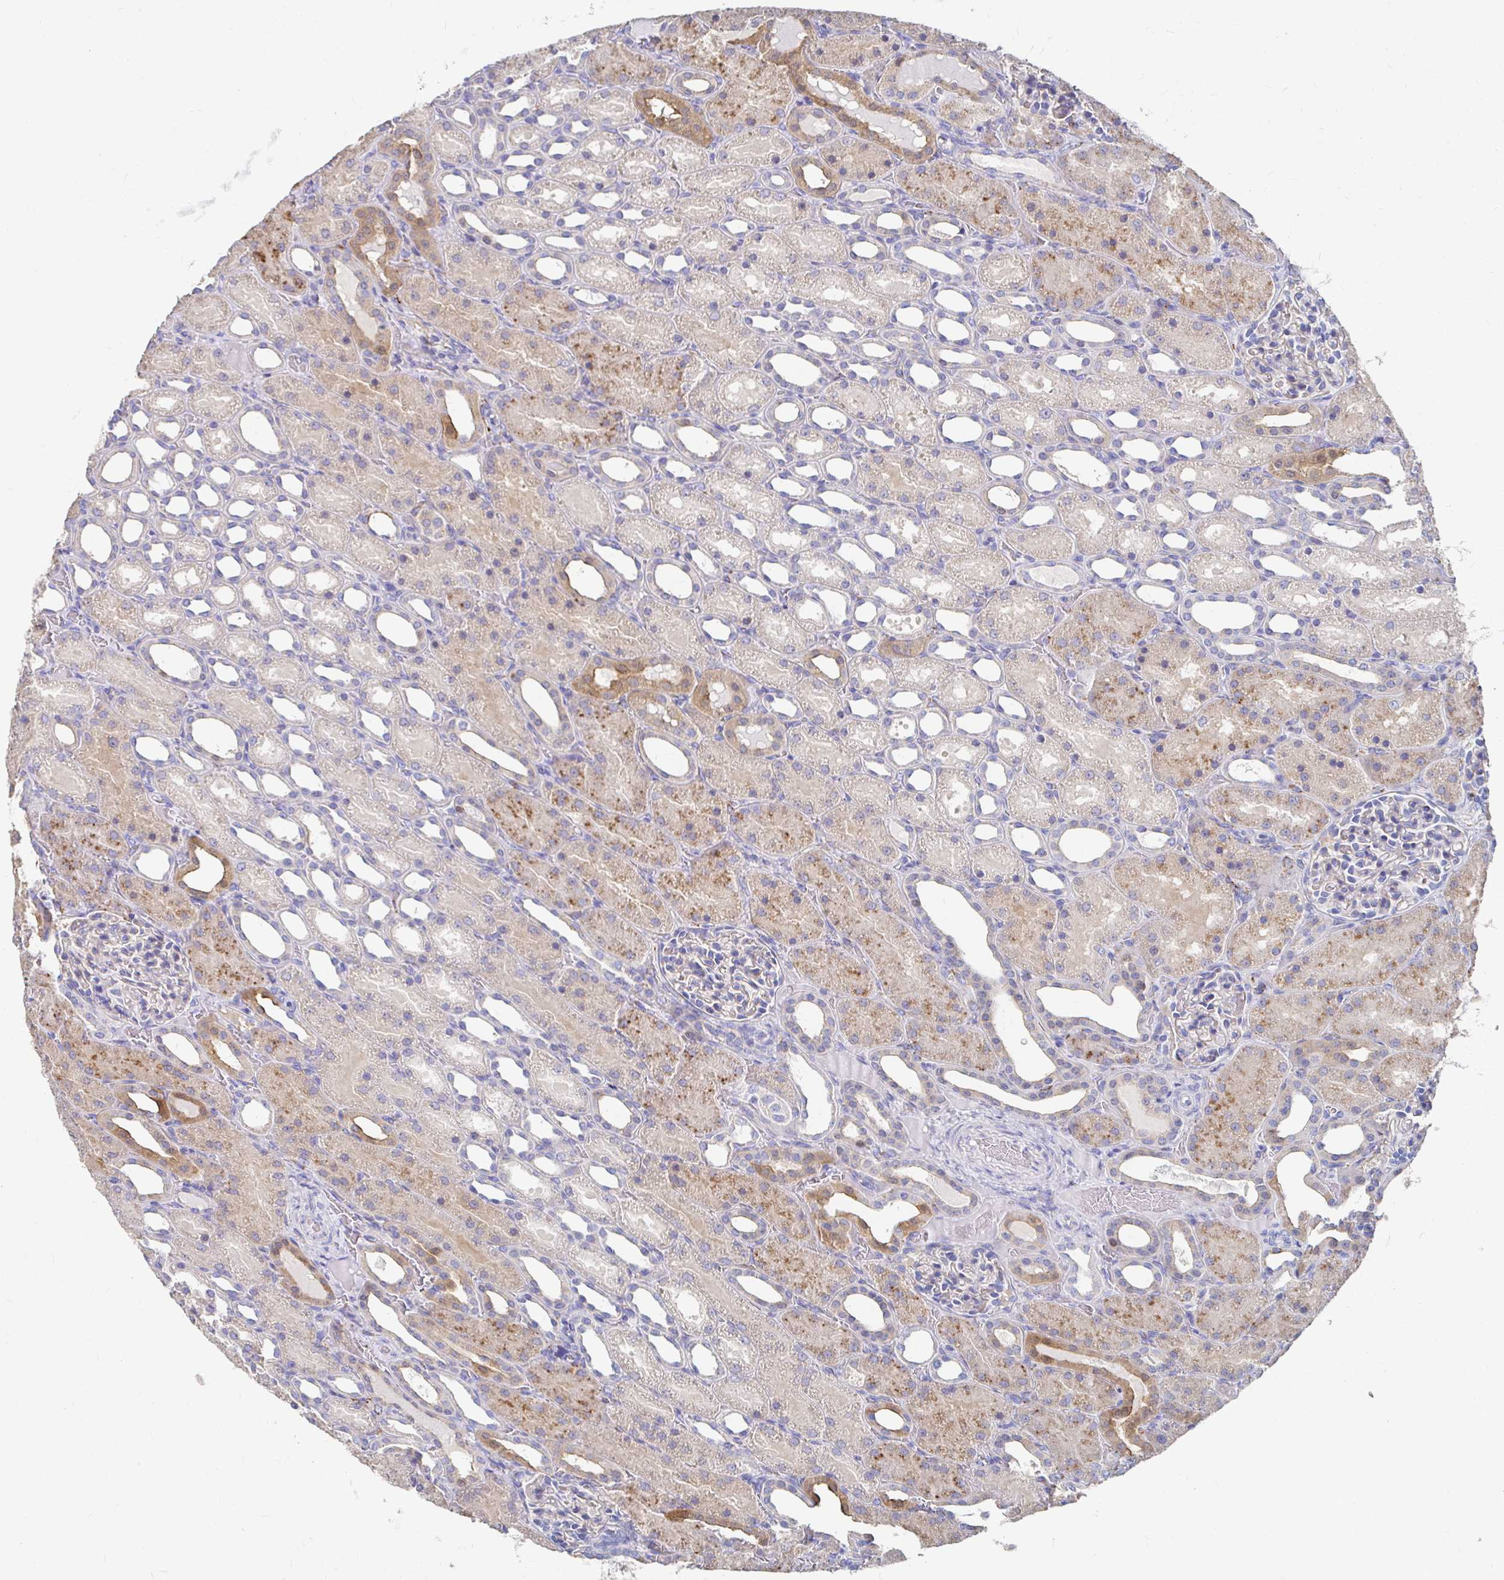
{"staining": {"intensity": "negative", "quantity": "none", "location": "none"}, "tissue": "kidney", "cell_type": "Cells in glomeruli", "image_type": "normal", "snomed": [{"axis": "morphology", "description": "Normal tissue, NOS"}, {"axis": "topography", "description": "Kidney"}], "caption": "Immunohistochemical staining of normal kidney reveals no significant expression in cells in glomeruli. (DAB immunohistochemistry (IHC), high magnification).", "gene": "LAMC3", "patient": {"sex": "male", "age": 2}}